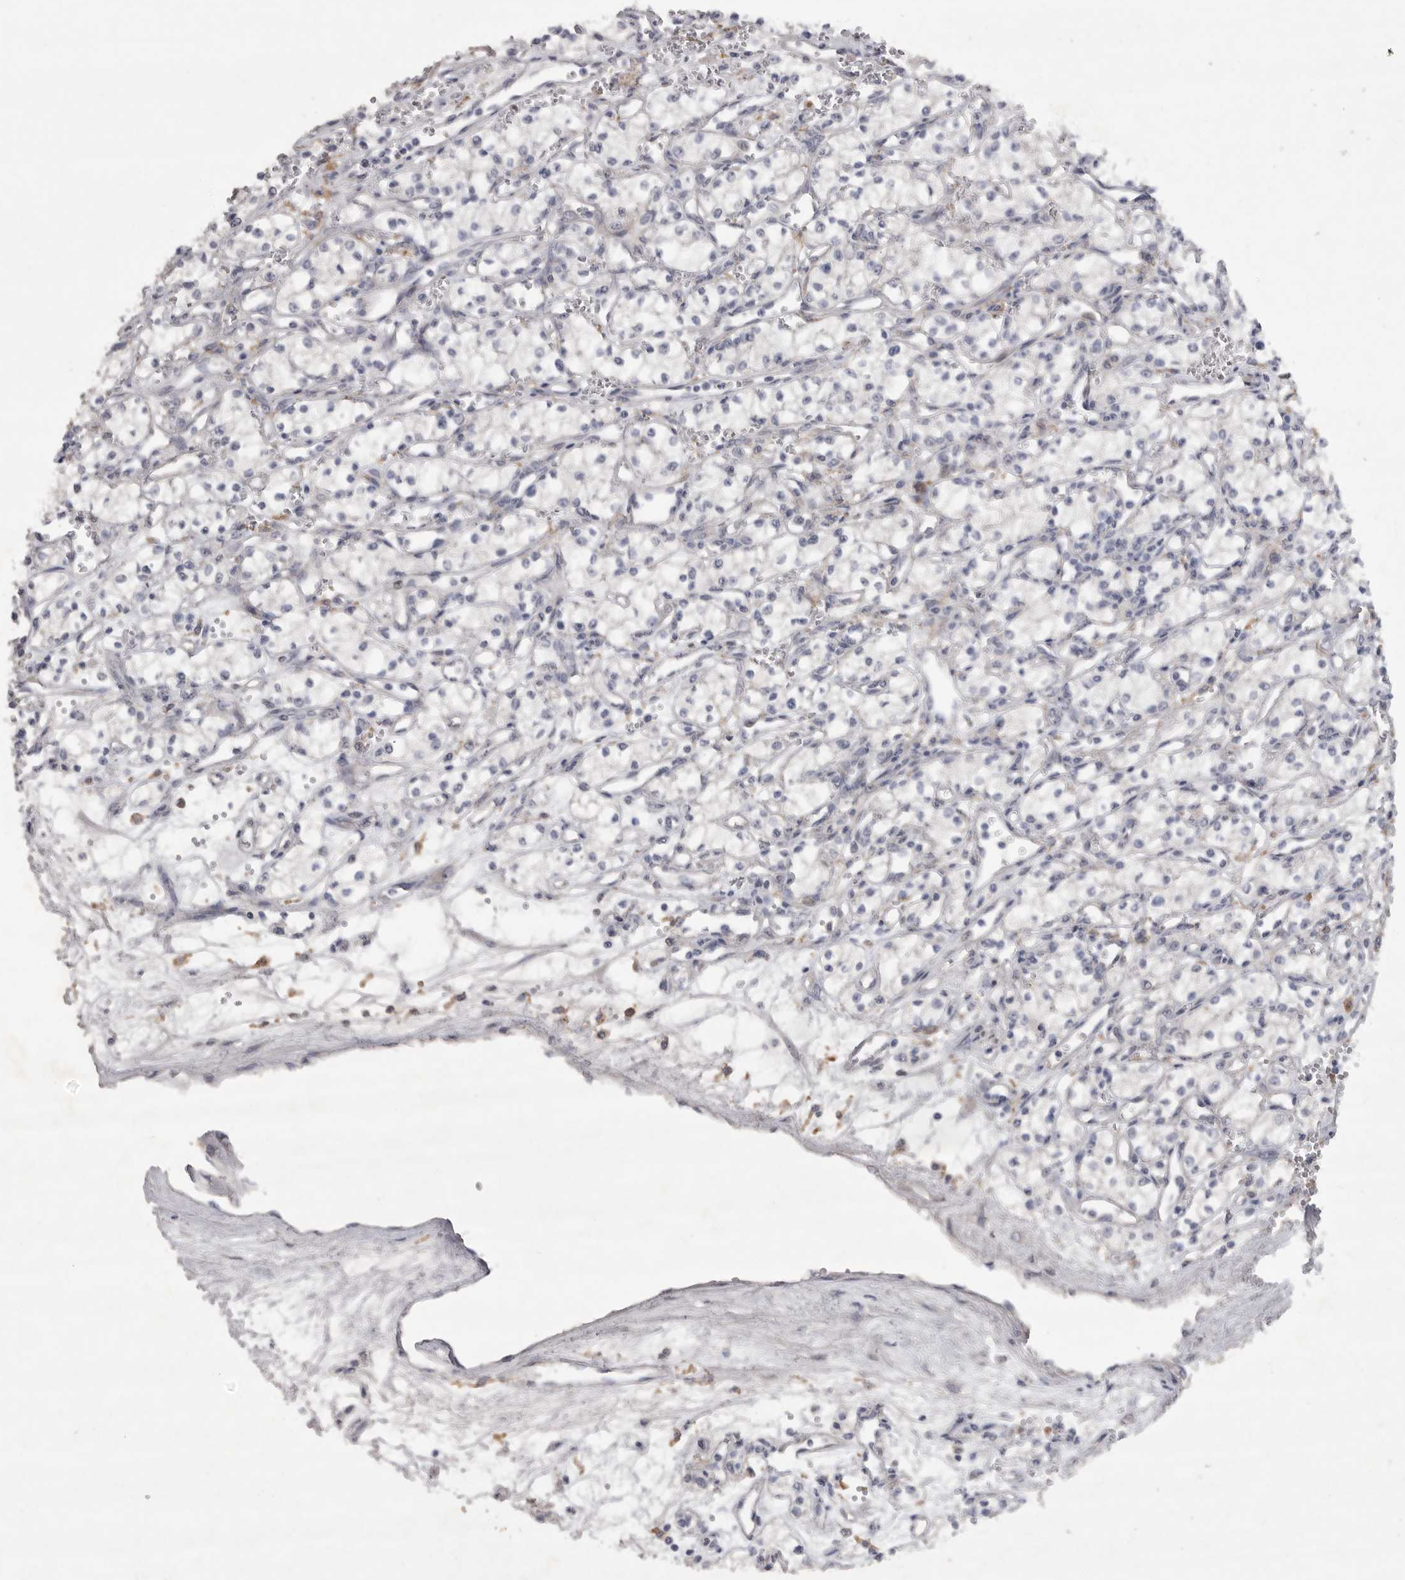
{"staining": {"intensity": "negative", "quantity": "none", "location": "none"}, "tissue": "renal cancer", "cell_type": "Tumor cells", "image_type": "cancer", "snomed": [{"axis": "morphology", "description": "Adenocarcinoma, NOS"}, {"axis": "topography", "description": "Kidney"}], "caption": "The photomicrograph displays no staining of tumor cells in adenocarcinoma (renal).", "gene": "EDEM3", "patient": {"sex": "male", "age": 59}}